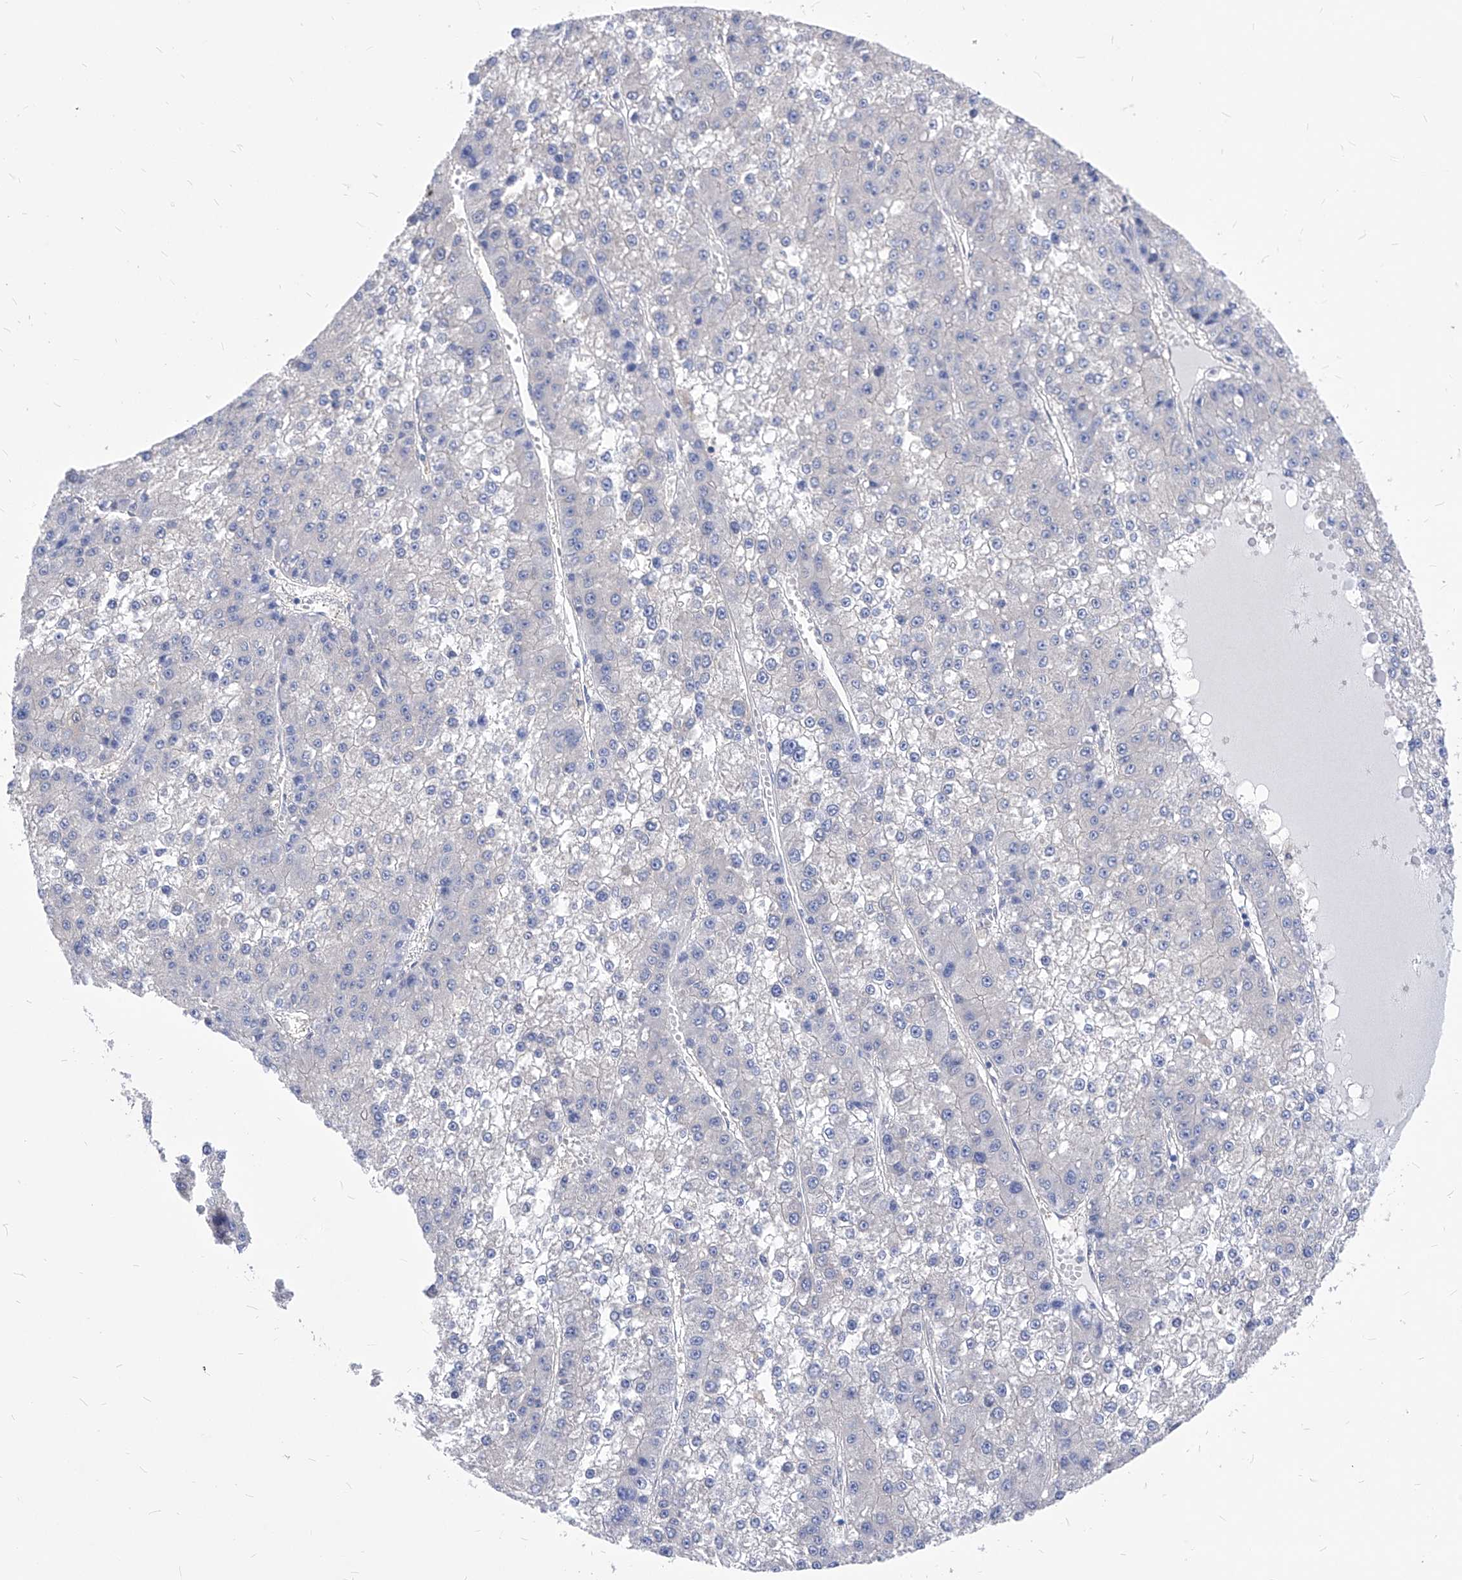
{"staining": {"intensity": "negative", "quantity": "none", "location": "none"}, "tissue": "liver cancer", "cell_type": "Tumor cells", "image_type": "cancer", "snomed": [{"axis": "morphology", "description": "Carcinoma, Hepatocellular, NOS"}, {"axis": "topography", "description": "Liver"}], "caption": "Liver hepatocellular carcinoma was stained to show a protein in brown. There is no significant expression in tumor cells.", "gene": "XPNPEP1", "patient": {"sex": "female", "age": 73}}